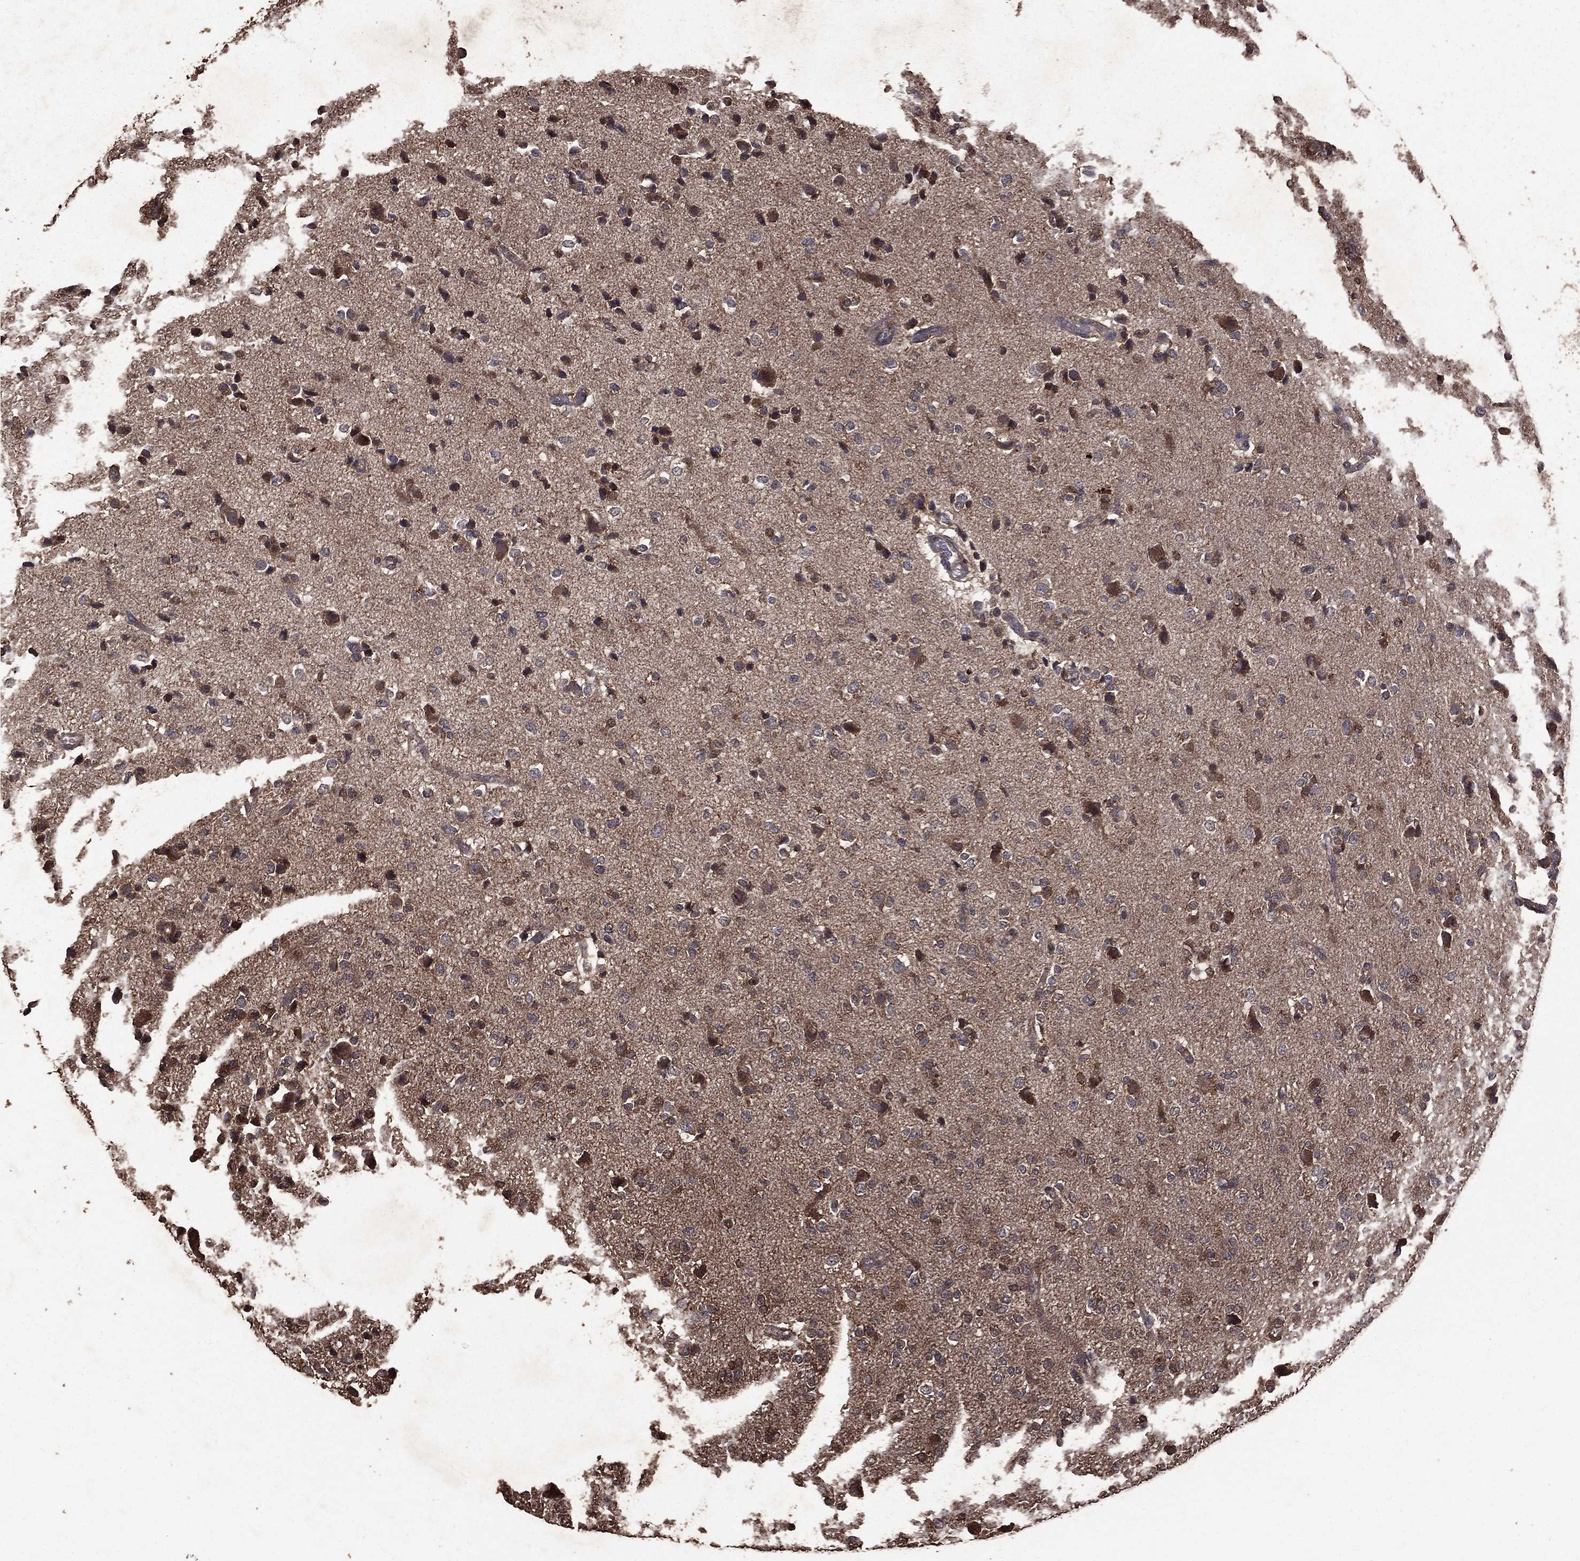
{"staining": {"intensity": "weak", "quantity": "<25%", "location": "cytoplasmic/membranous"}, "tissue": "glioma", "cell_type": "Tumor cells", "image_type": "cancer", "snomed": [{"axis": "morphology", "description": "Glioma, malignant, Low grade"}, {"axis": "topography", "description": "Brain"}], "caption": "Immunohistochemistry of human malignant glioma (low-grade) exhibits no positivity in tumor cells.", "gene": "BIRC6", "patient": {"sex": "male", "age": 41}}